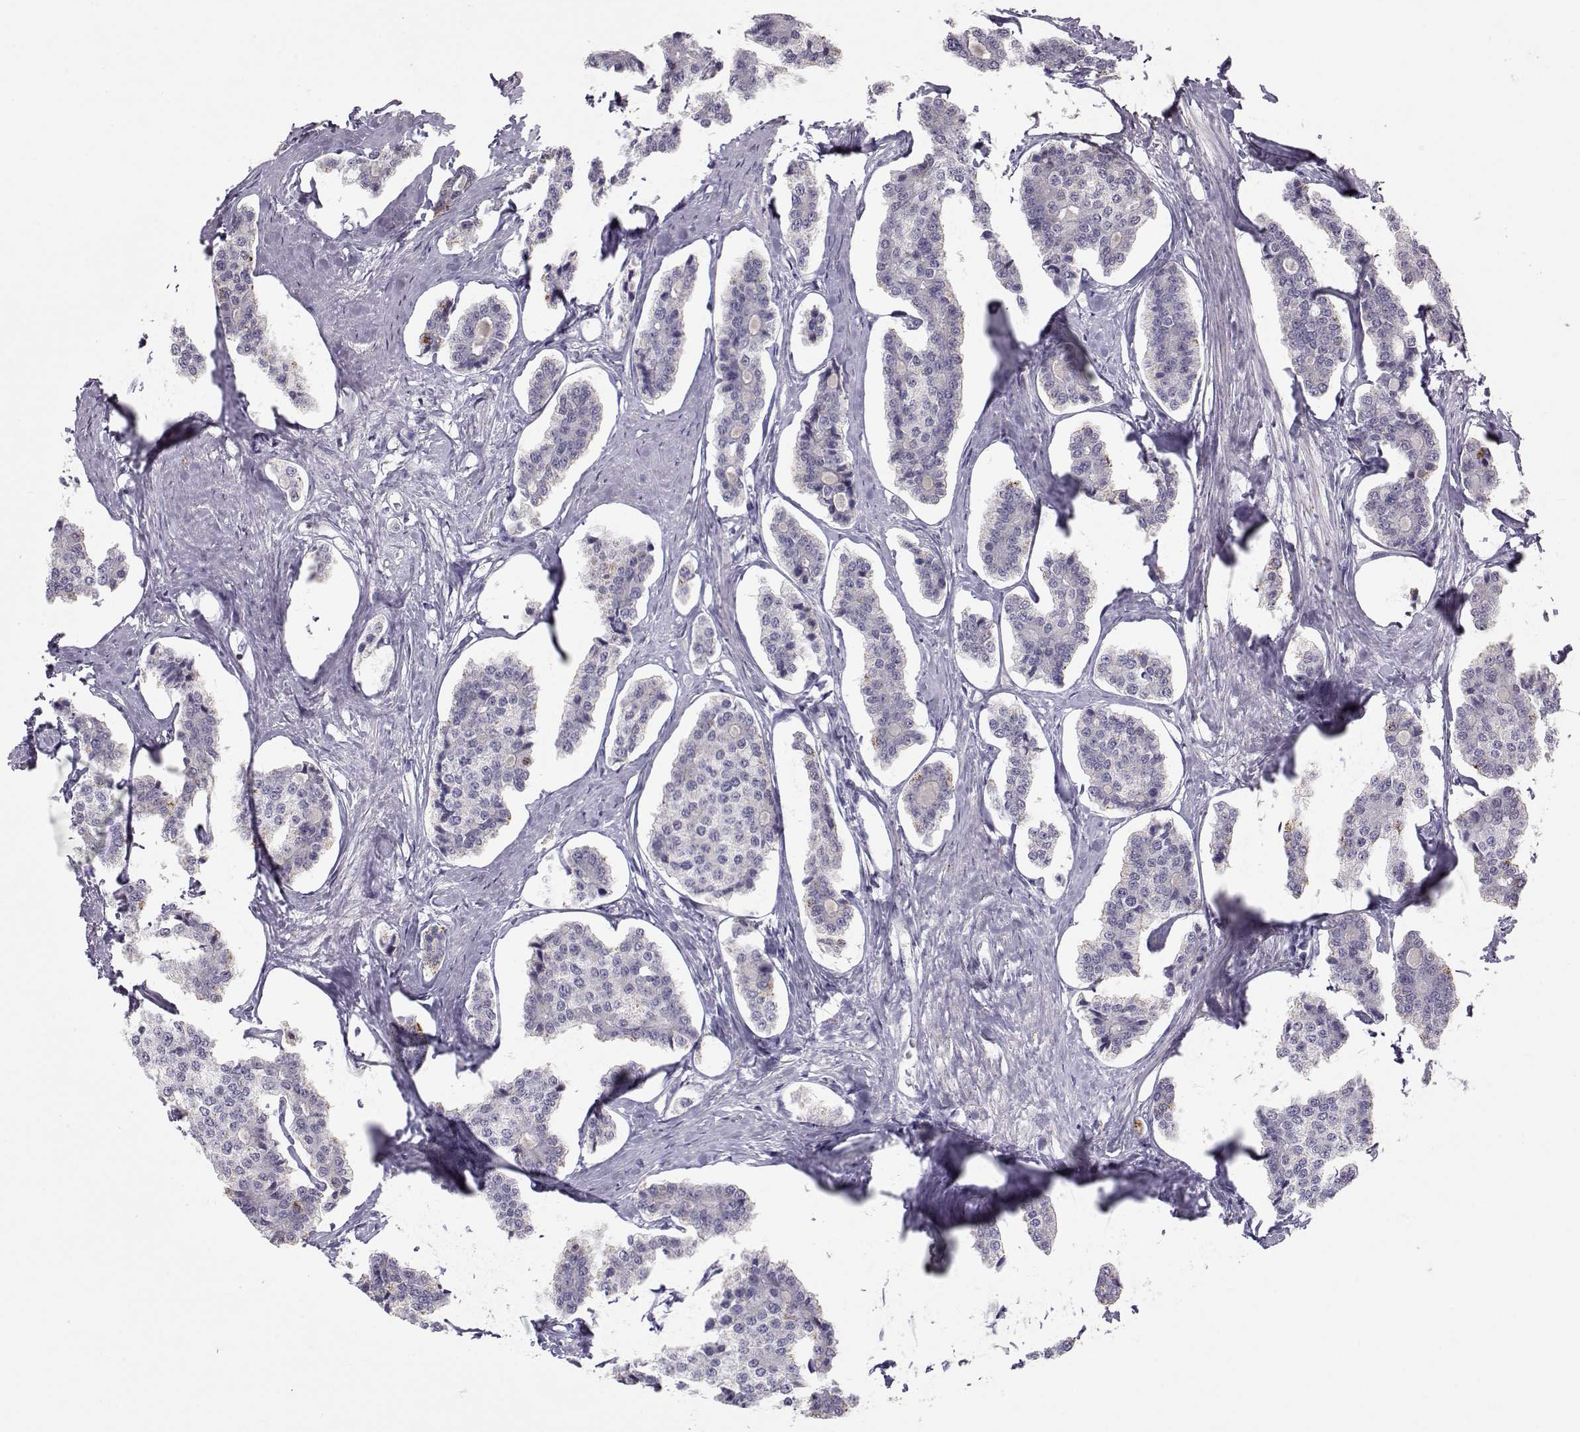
{"staining": {"intensity": "negative", "quantity": "none", "location": "none"}, "tissue": "carcinoid", "cell_type": "Tumor cells", "image_type": "cancer", "snomed": [{"axis": "morphology", "description": "Carcinoid, malignant, NOS"}, {"axis": "topography", "description": "Small intestine"}], "caption": "Protein analysis of carcinoid exhibits no significant positivity in tumor cells.", "gene": "NPVF", "patient": {"sex": "female", "age": 65}}